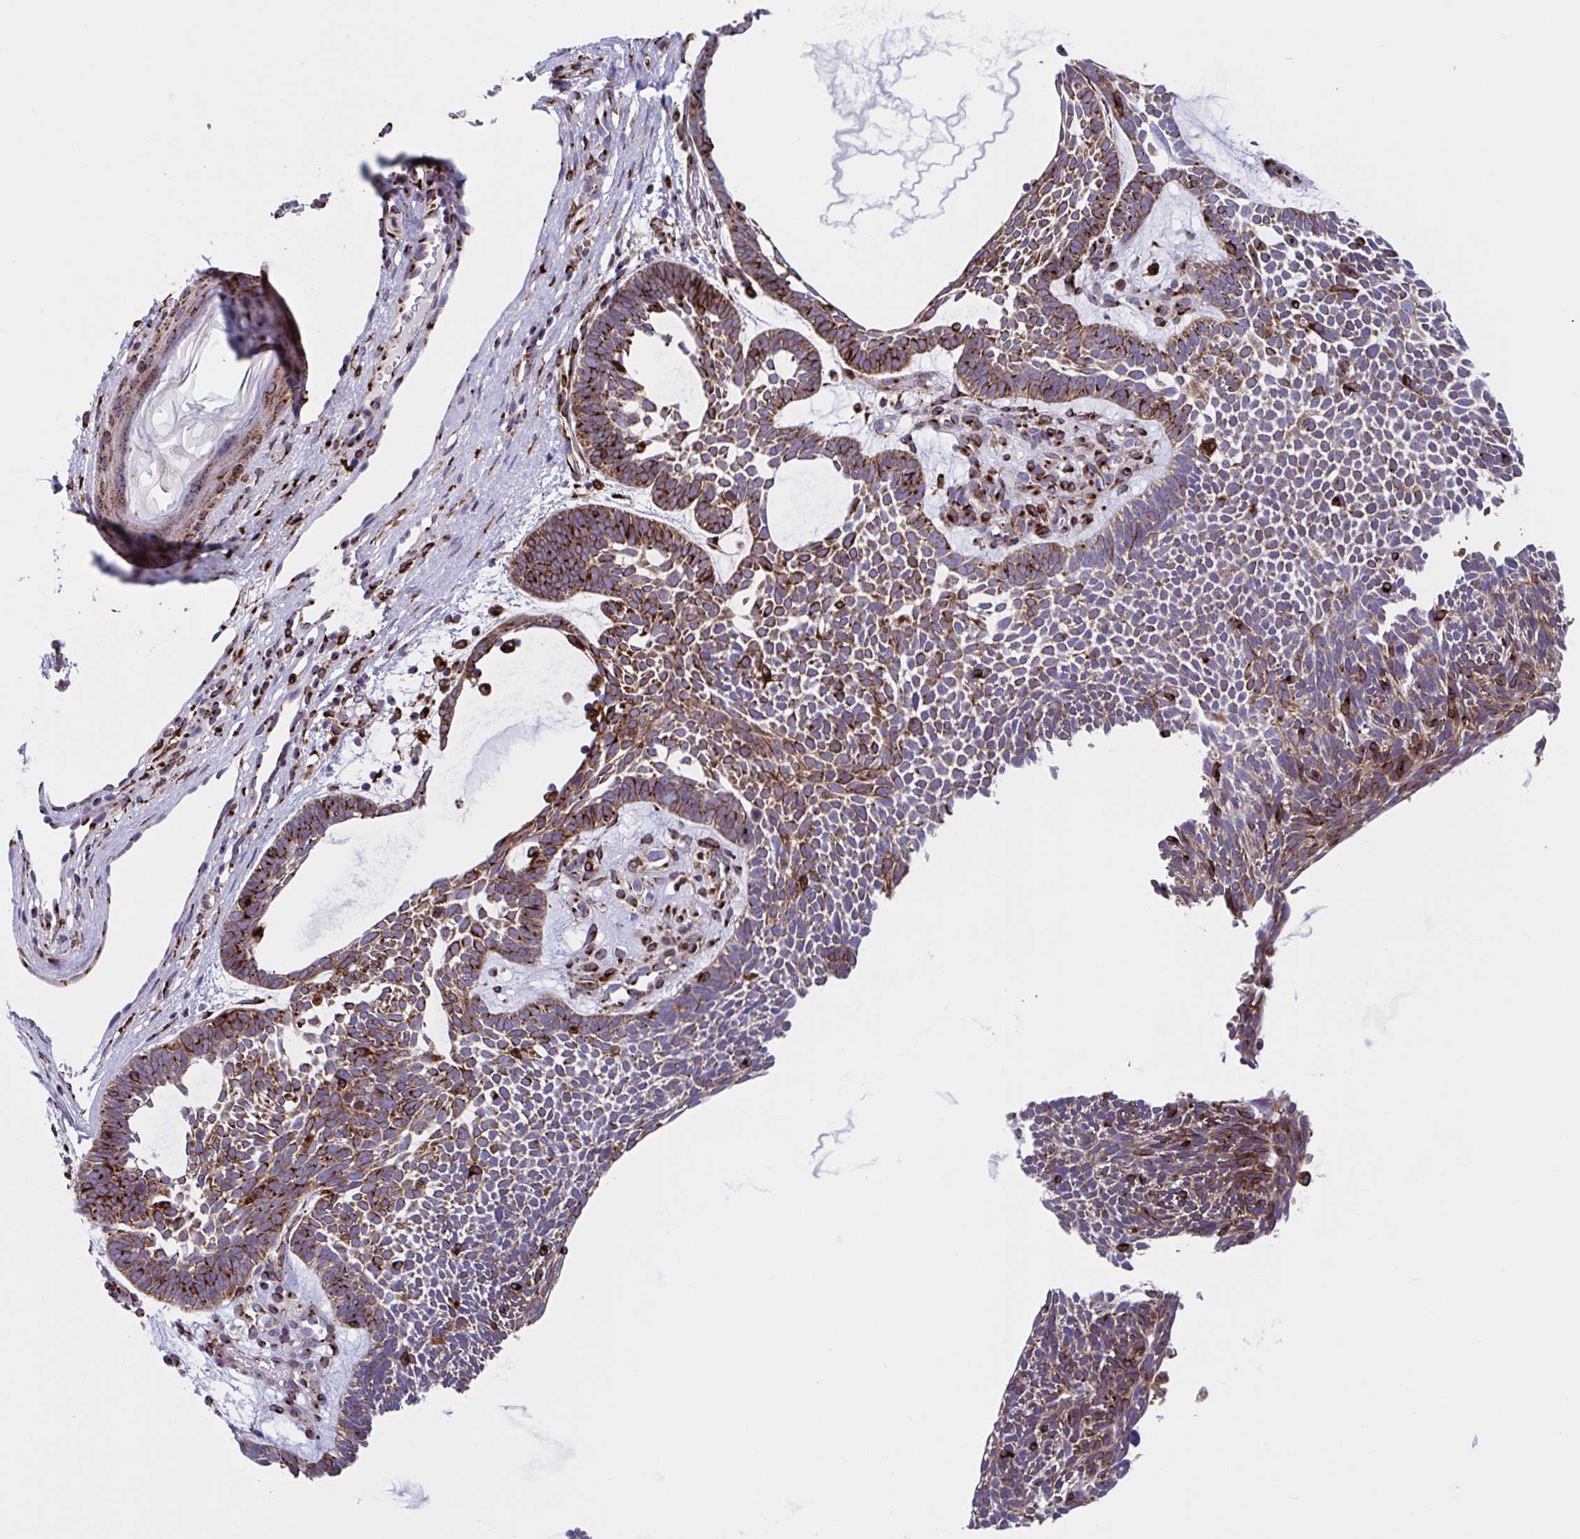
{"staining": {"intensity": "moderate", "quantity": ">75%", "location": "cytoplasmic/membranous"}, "tissue": "skin cancer", "cell_type": "Tumor cells", "image_type": "cancer", "snomed": [{"axis": "morphology", "description": "Basal cell carcinoma"}, {"axis": "topography", "description": "Skin"}, {"axis": "topography", "description": "Skin of face"}], "caption": "A medium amount of moderate cytoplasmic/membranous positivity is identified in about >75% of tumor cells in basal cell carcinoma (skin) tissue.", "gene": "RFK", "patient": {"sex": "male", "age": 83}}